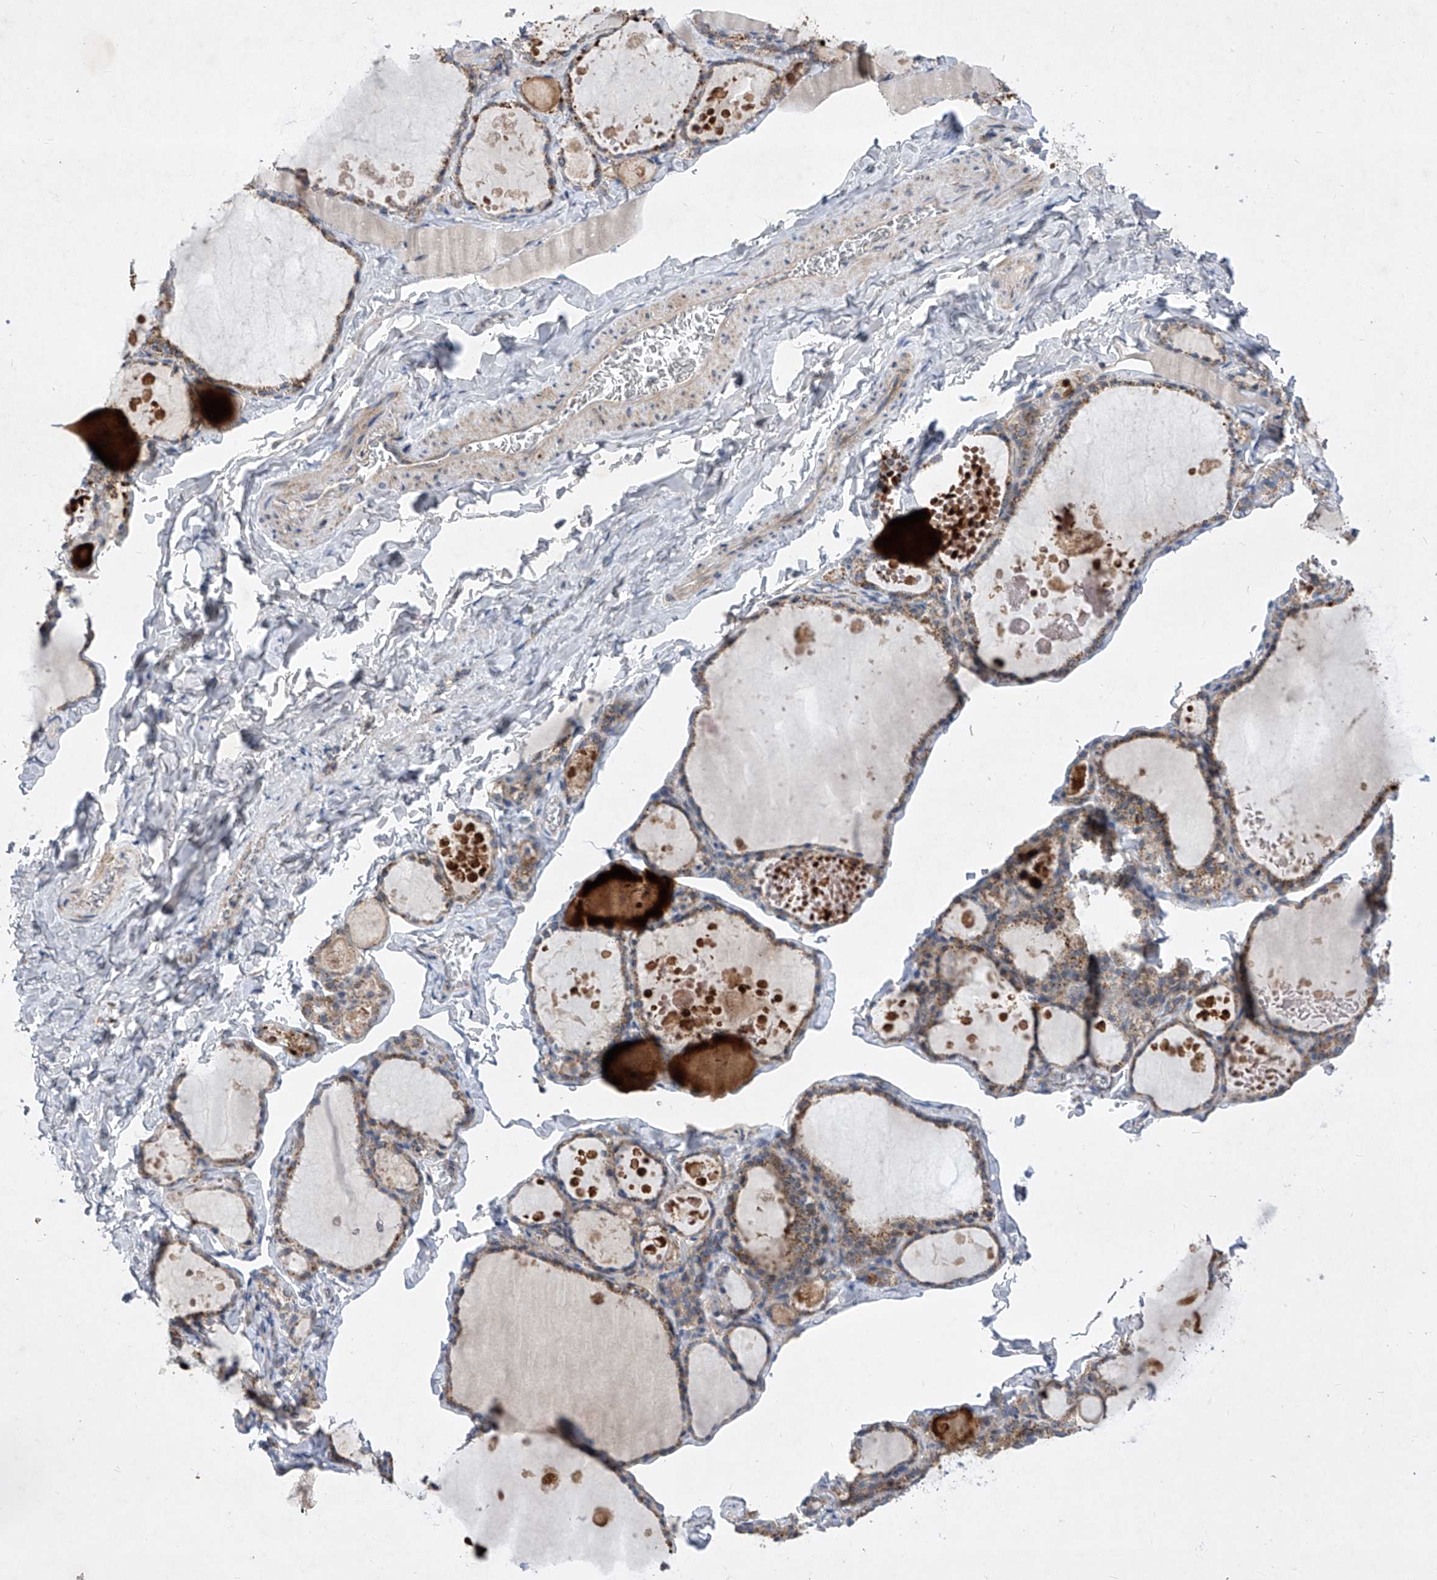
{"staining": {"intensity": "weak", "quantity": ">75%", "location": "cytoplasmic/membranous"}, "tissue": "thyroid gland", "cell_type": "Glandular cells", "image_type": "normal", "snomed": [{"axis": "morphology", "description": "Normal tissue, NOS"}, {"axis": "topography", "description": "Thyroid gland"}], "caption": "A brown stain shows weak cytoplasmic/membranous positivity of a protein in glandular cells of unremarkable thyroid gland.", "gene": "COQ3", "patient": {"sex": "male", "age": 56}}